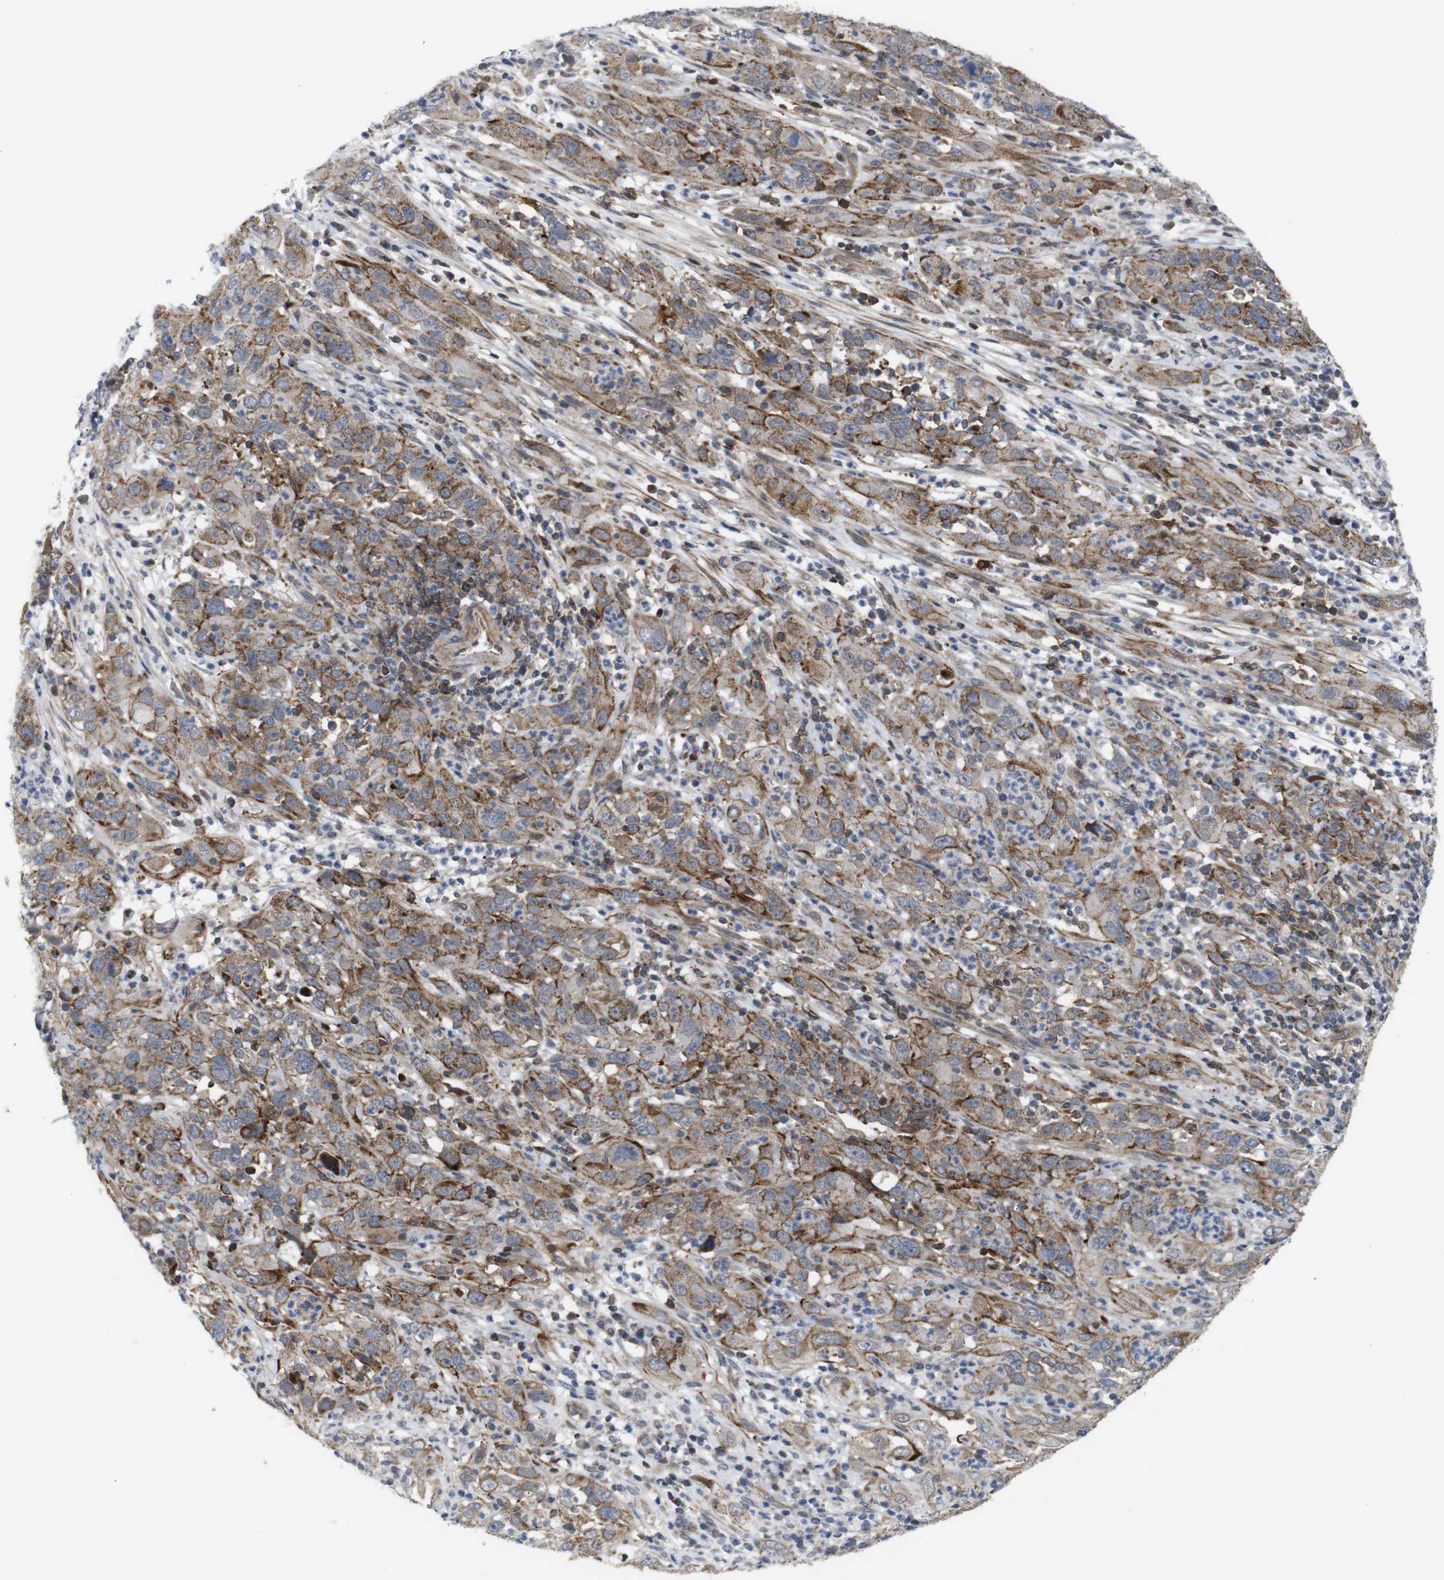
{"staining": {"intensity": "strong", "quantity": ">75%", "location": "cytoplasmic/membranous"}, "tissue": "cervical cancer", "cell_type": "Tumor cells", "image_type": "cancer", "snomed": [{"axis": "morphology", "description": "Squamous cell carcinoma, NOS"}, {"axis": "topography", "description": "Cervix"}], "caption": "Protein expression analysis of human squamous cell carcinoma (cervical) reveals strong cytoplasmic/membranous positivity in about >75% of tumor cells. The staining is performed using DAB (3,3'-diaminobenzidine) brown chromogen to label protein expression. The nuclei are counter-stained blue using hematoxylin.", "gene": "ATP7B", "patient": {"sex": "female", "age": 32}}